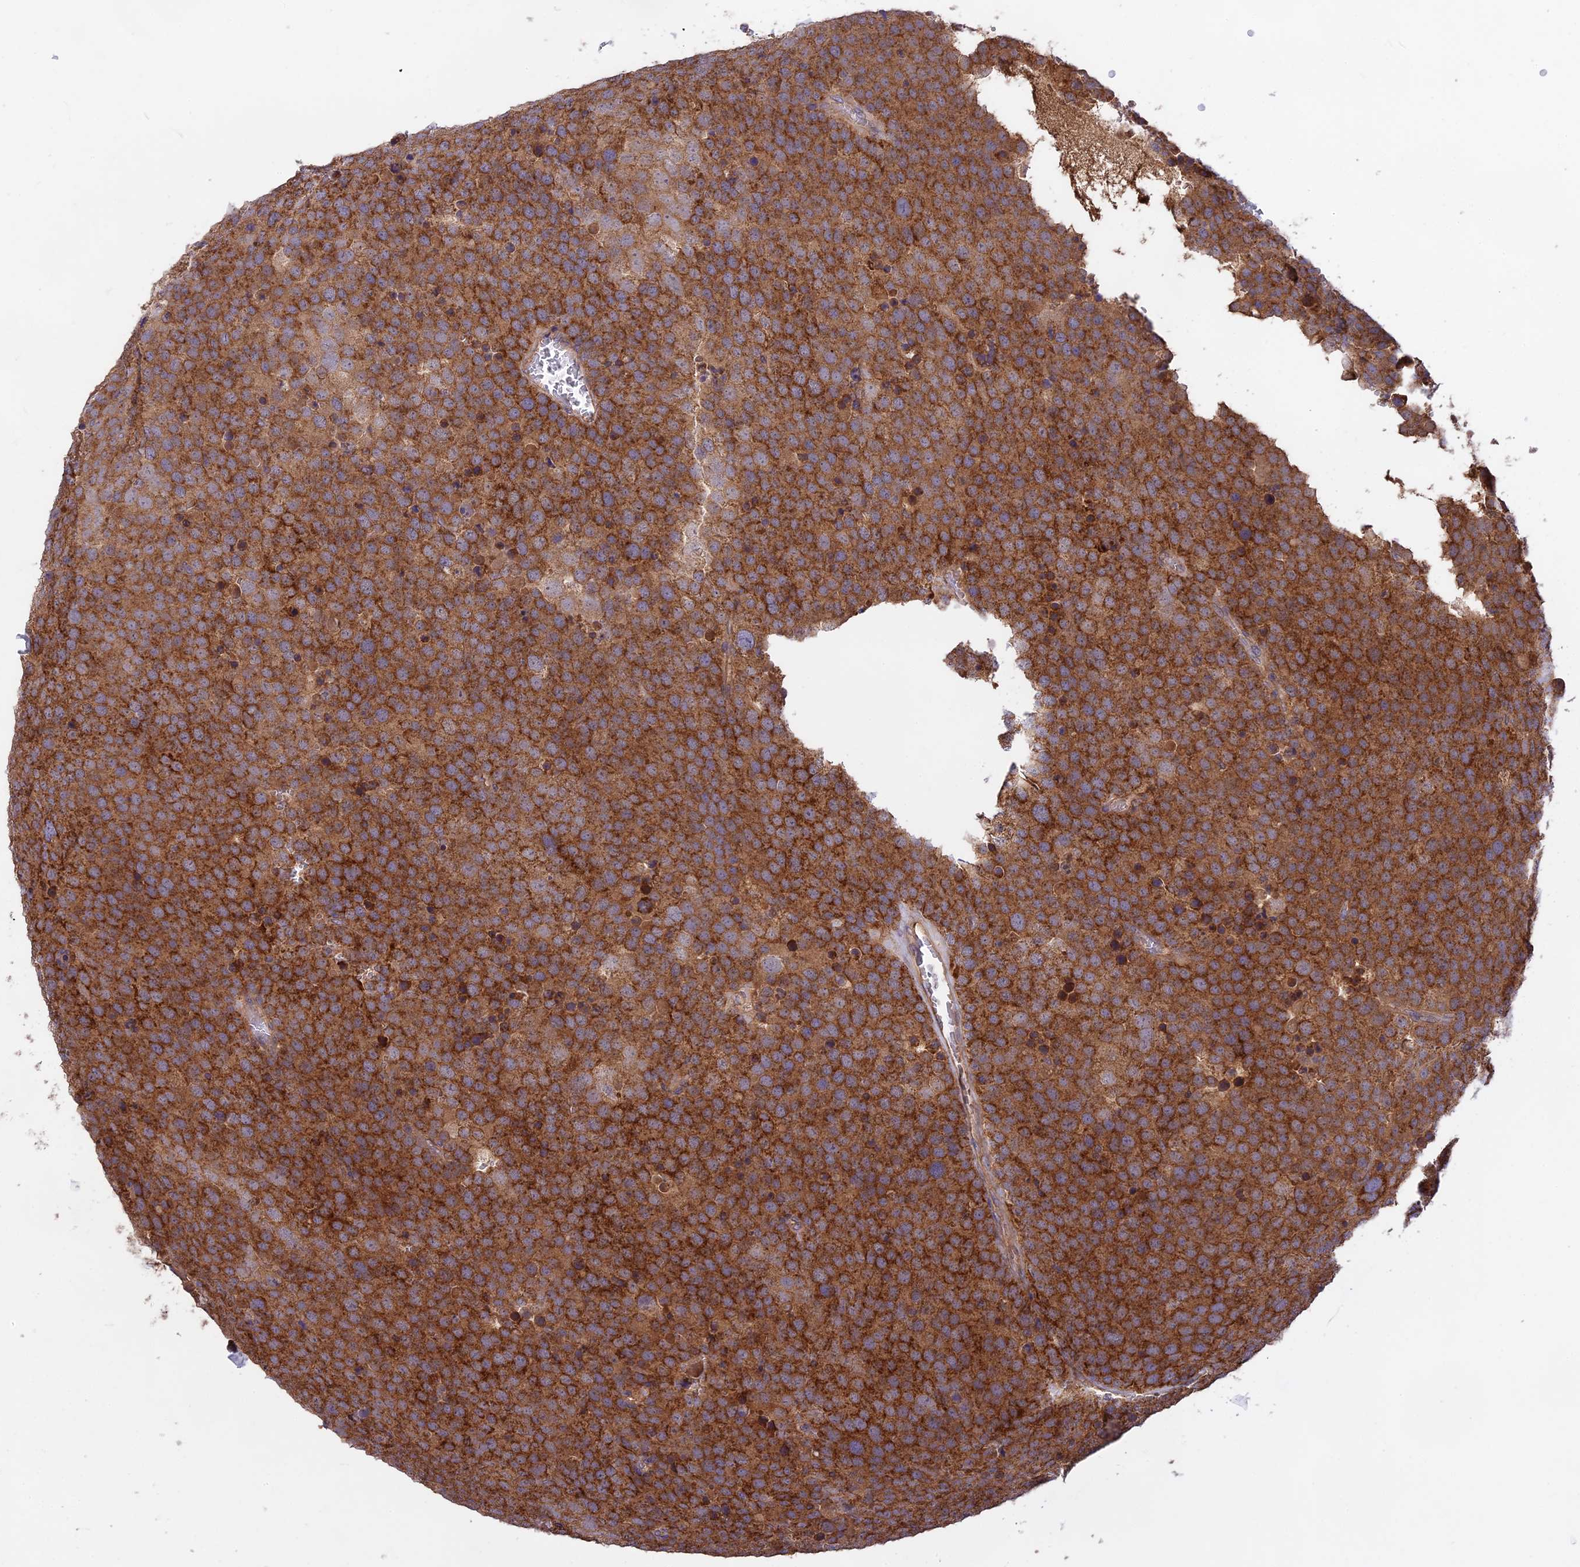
{"staining": {"intensity": "strong", "quantity": ">75%", "location": "cytoplasmic/membranous"}, "tissue": "testis cancer", "cell_type": "Tumor cells", "image_type": "cancer", "snomed": [{"axis": "morphology", "description": "Seminoma, NOS"}, {"axis": "topography", "description": "Testis"}], "caption": "A high-resolution histopathology image shows IHC staining of seminoma (testis), which exhibits strong cytoplasmic/membranous positivity in approximately >75% of tumor cells.", "gene": "NUDT8", "patient": {"sex": "male", "age": 71}}